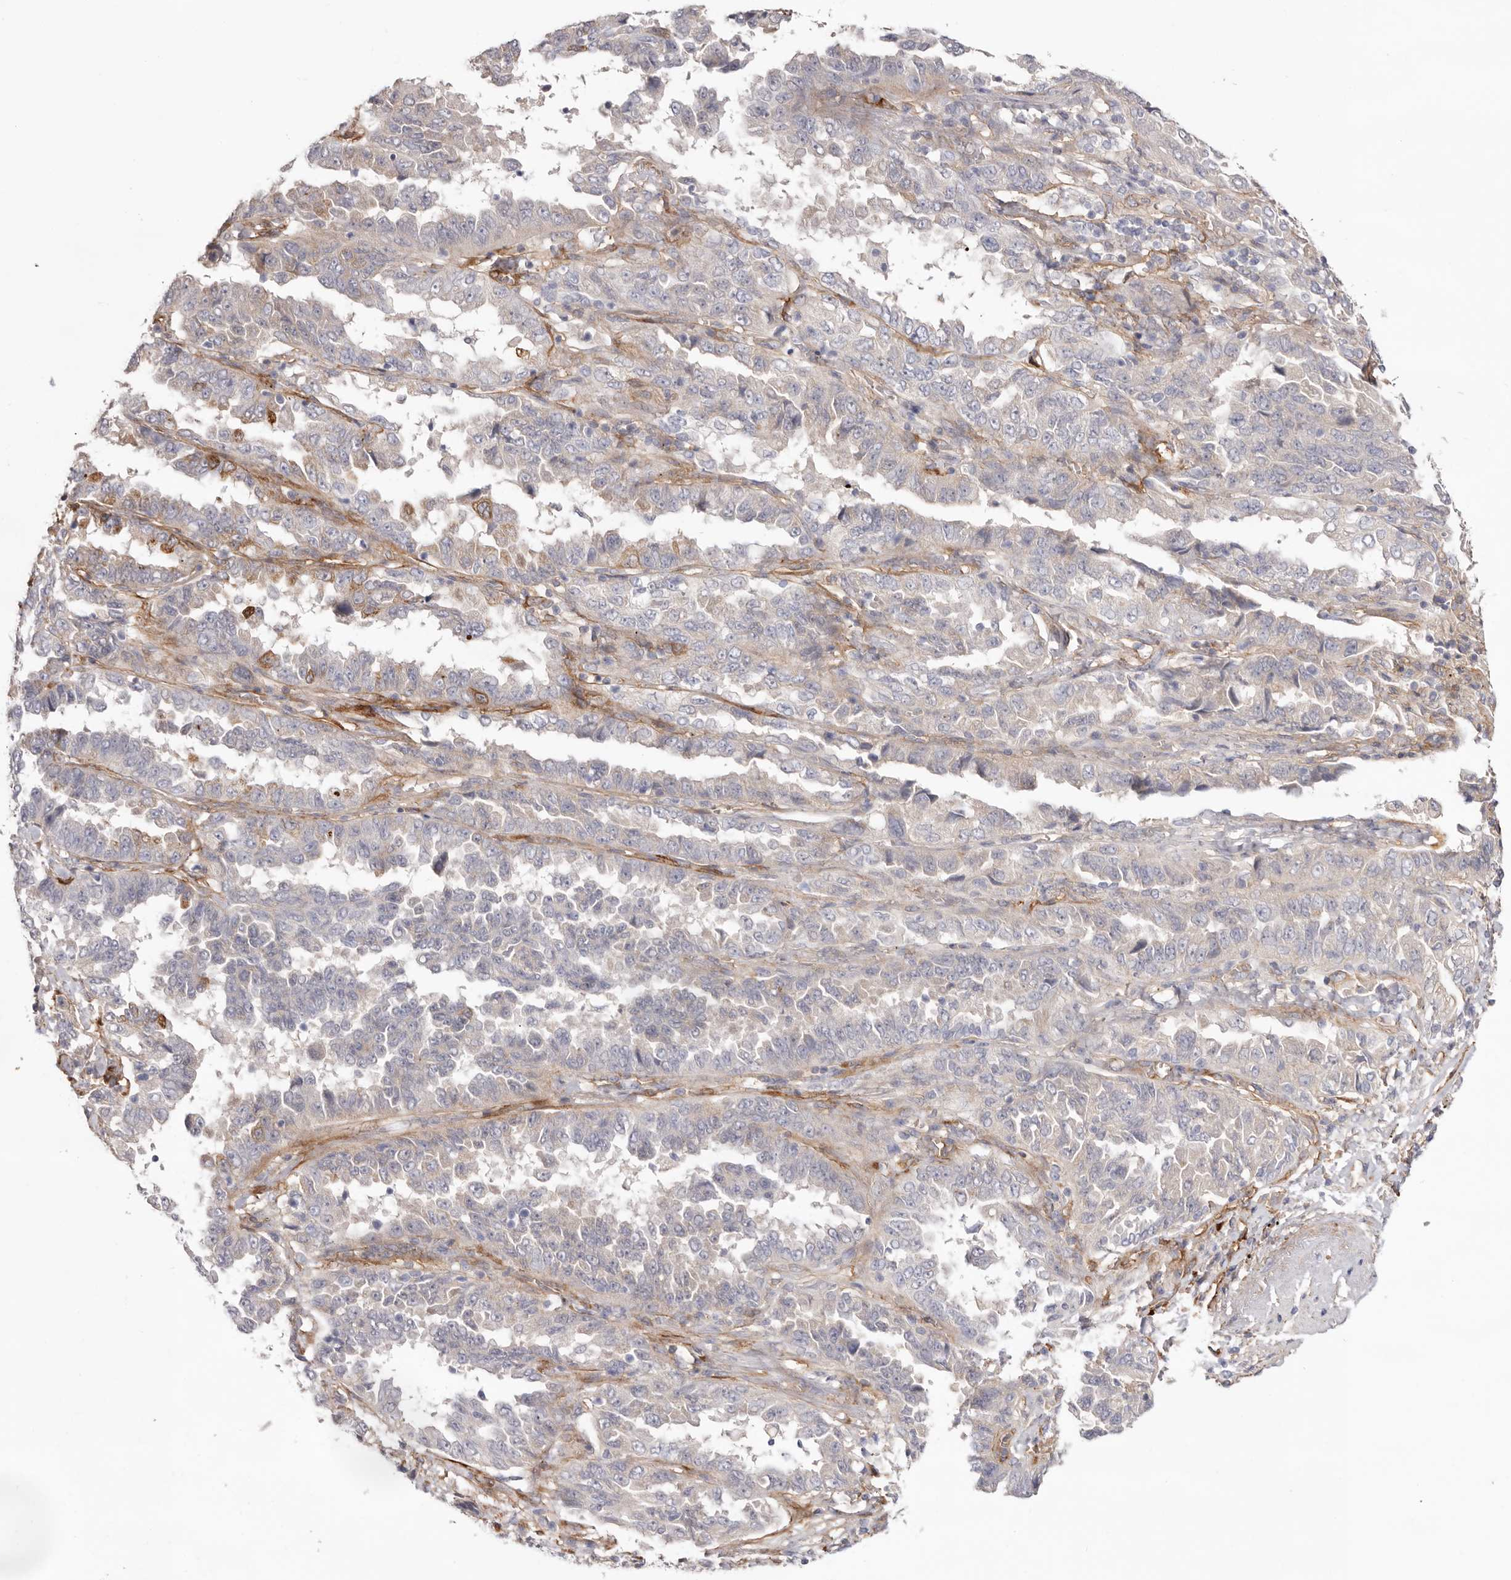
{"staining": {"intensity": "negative", "quantity": "none", "location": "none"}, "tissue": "lung cancer", "cell_type": "Tumor cells", "image_type": "cancer", "snomed": [{"axis": "morphology", "description": "Adenocarcinoma, NOS"}, {"axis": "topography", "description": "Lung"}], "caption": "Histopathology image shows no significant protein positivity in tumor cells of adenocarcinoma (lung). (Stains: DAB (3,3'-diaminobenzidine) immunohistochemistry (IHC) with hematoxylin counter stain, Microscopy: brightfield microscopy at high magnification).", "gene": "LRRC66", "patient": {"sex": "female", "age": 51}}